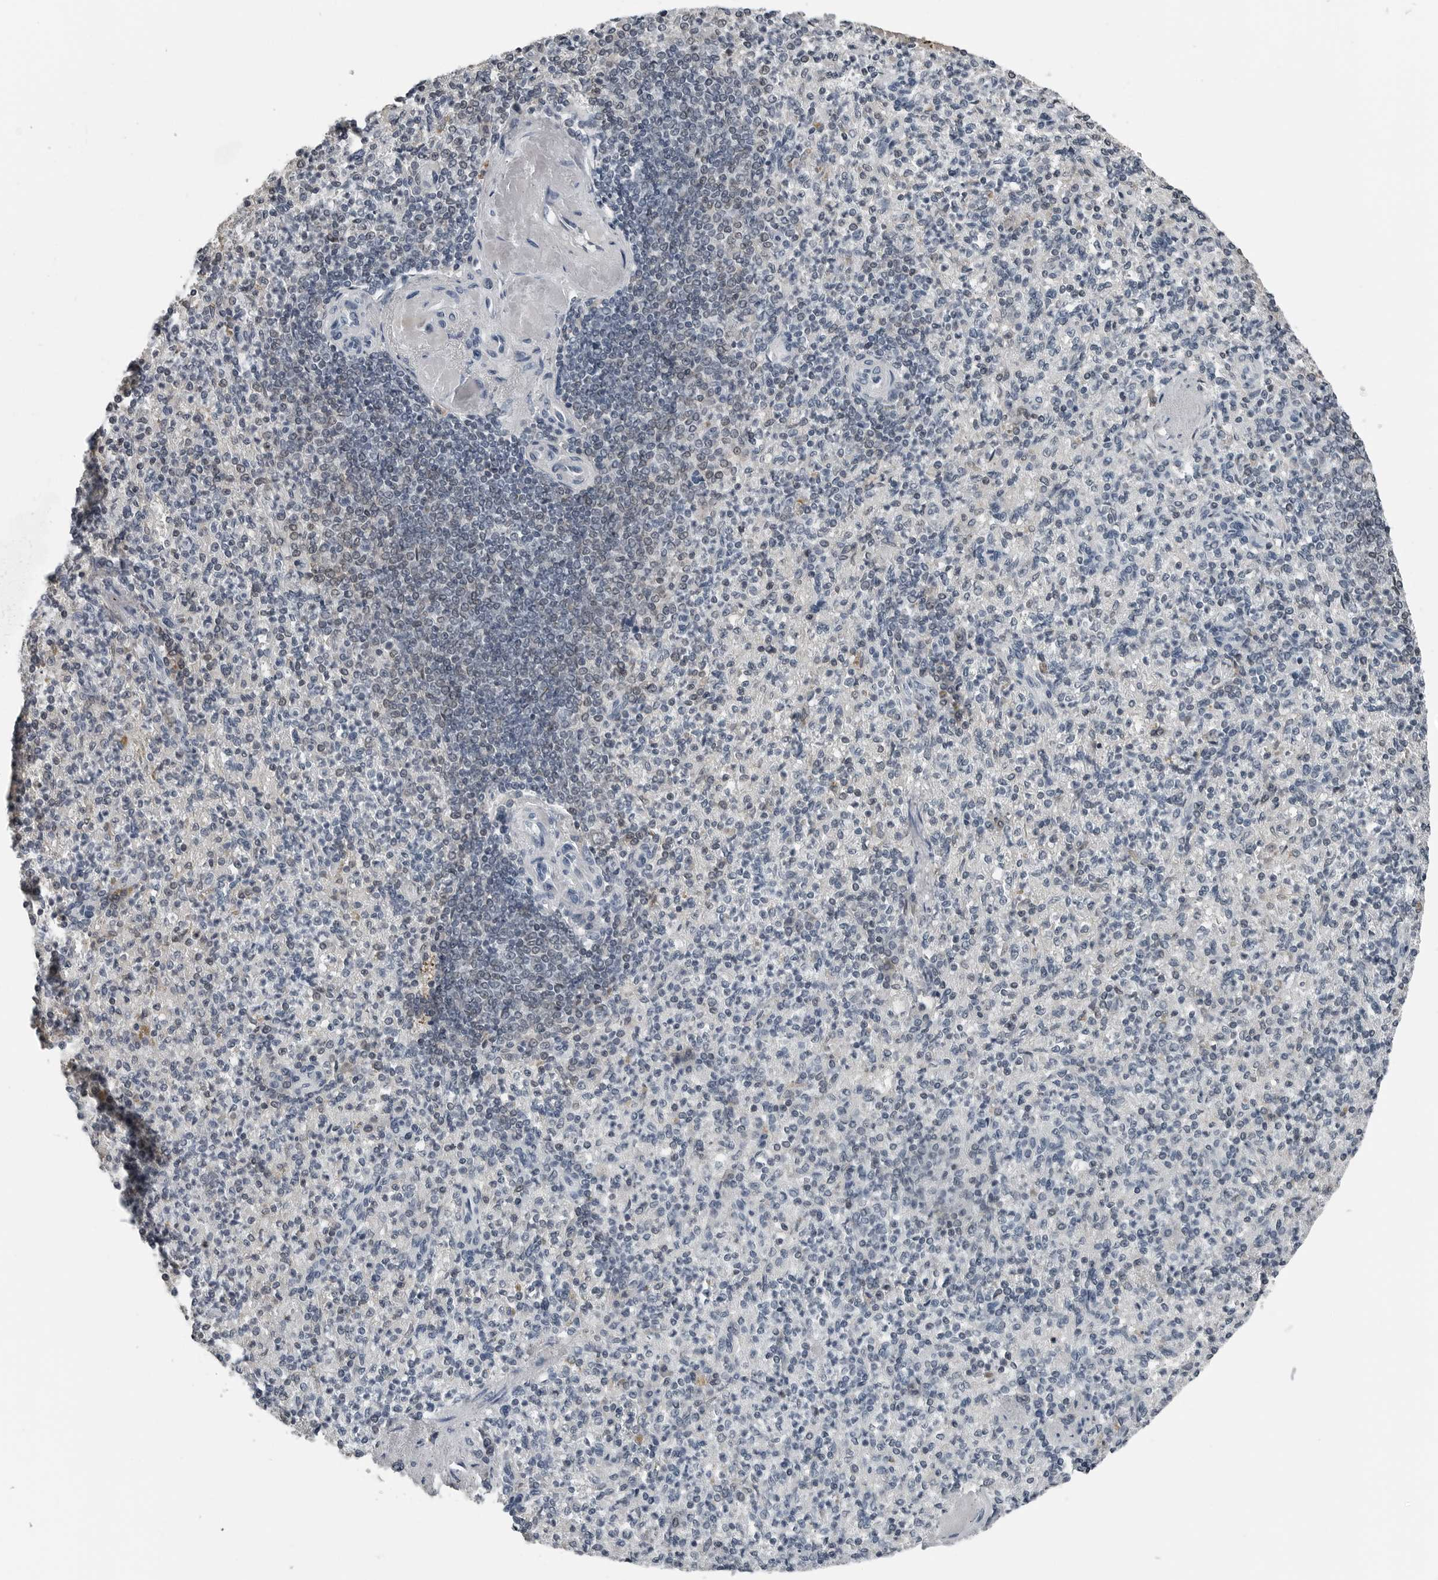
{"staining": {"intensity": "negative", "quantity": "none", "location": "none"}, "tissue": "spleen", "cell_type": "Cells in red pulp", "image_type": "normal", "snomed": [{"axis": "morphology", "description": "Normal tissue, NOS"}, {"axis": "topography", "description": "Spleen"}], "caption": "This is an immunohistochemistry (IHC) photomicrograph of unremarkable spleen. There is no expression in cells in red pulp.", "gene": "SPINK1", "patient": {"sex": "female", "age": 74}}